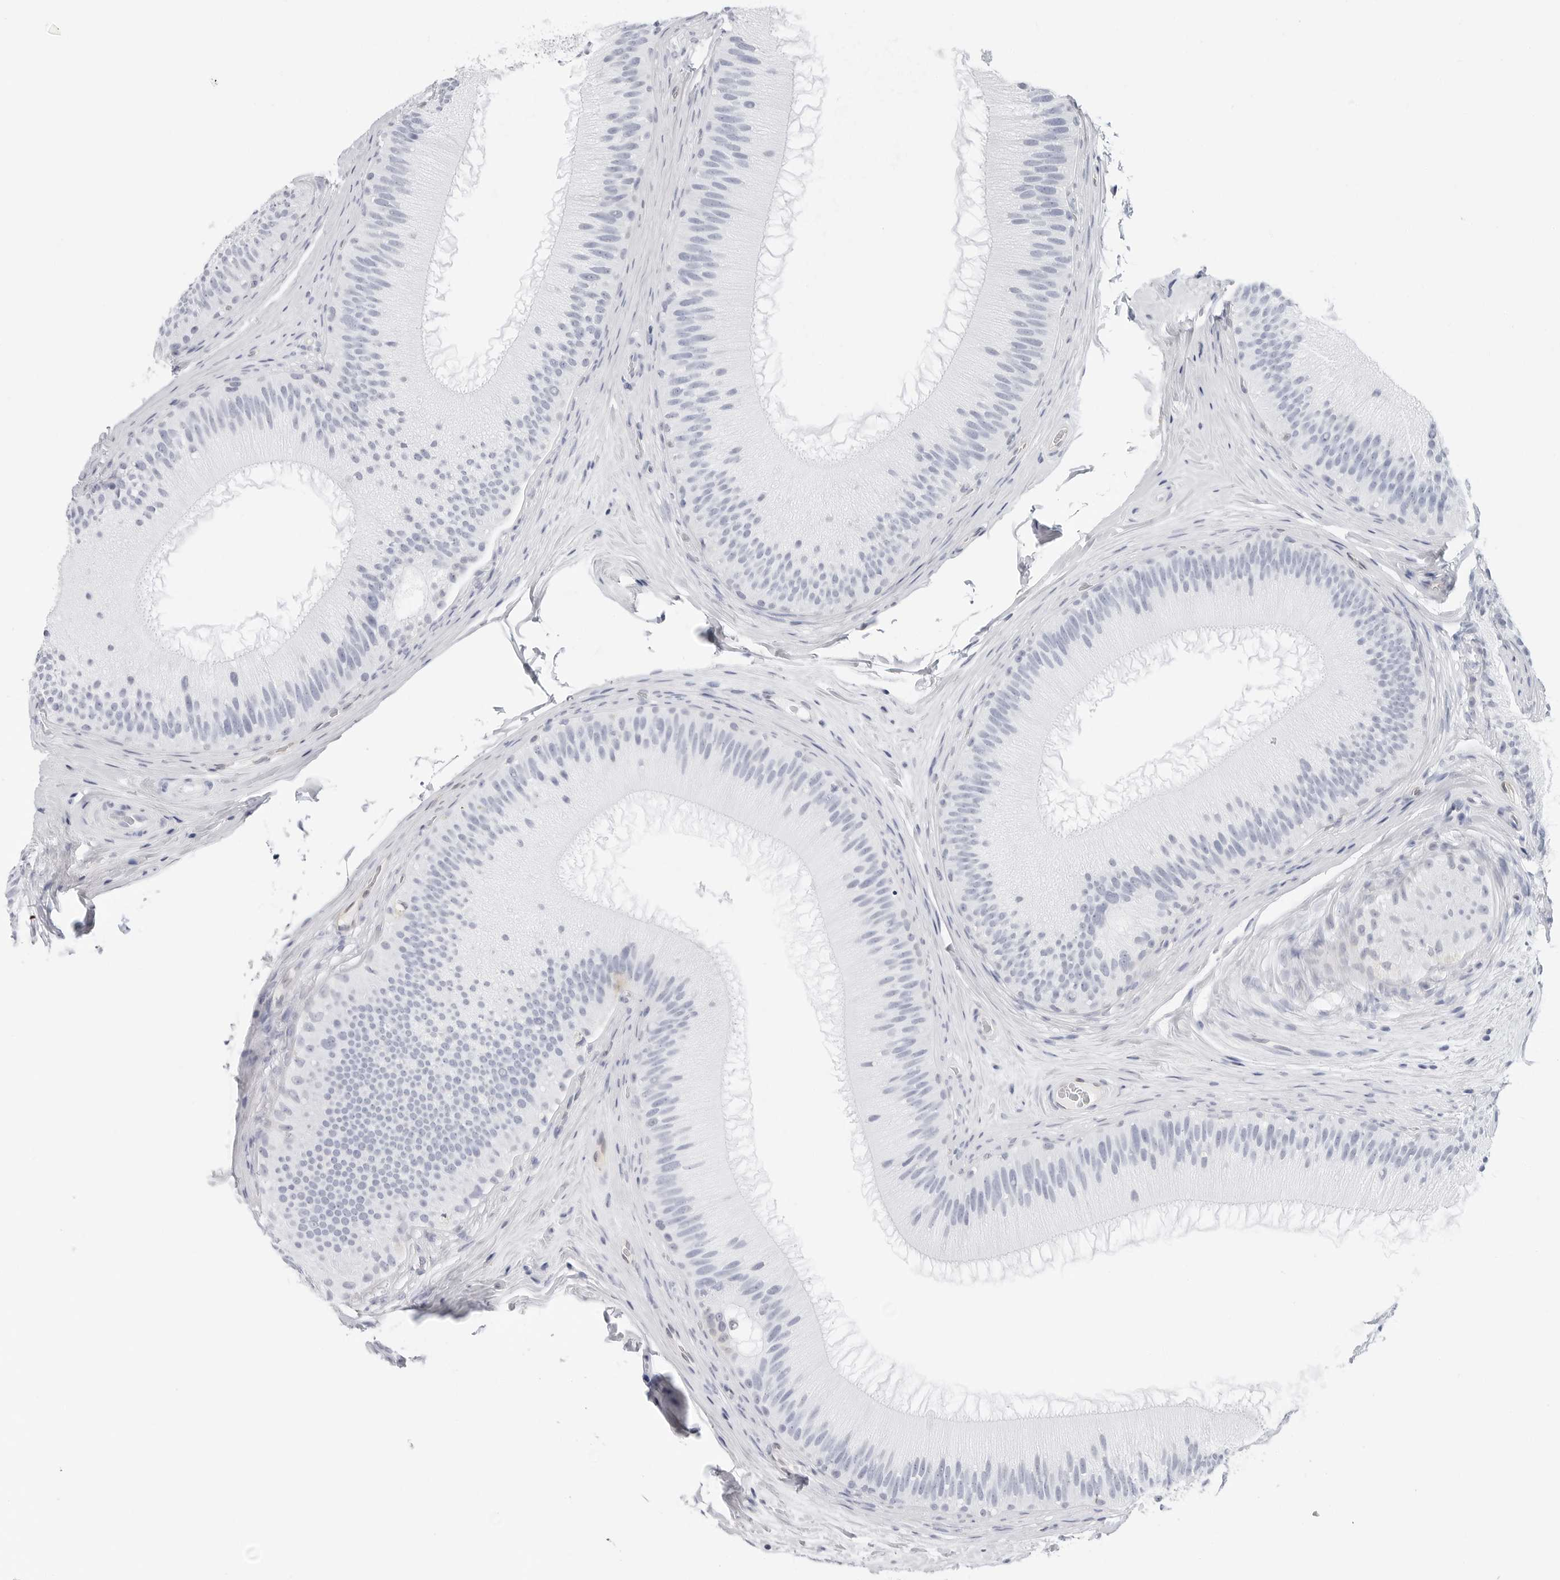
{"staining": {"intensity": "negative", "quantity": "none", "location": "none"}, "tissue": "epididymis", "cell_type": "Glandular cells", "image_type": "normal", "snomed": [{"axis": "morphology", "description": "Normal tissue, NOS"}, {"axis": "topography", "description": "Epididymis"}], "caption": "Immunohistochemistry of benign human epididymis displays no staining in glandular cells.", "gene": "SLC19A1", "patient": {"sex": "male", "age": 45}}